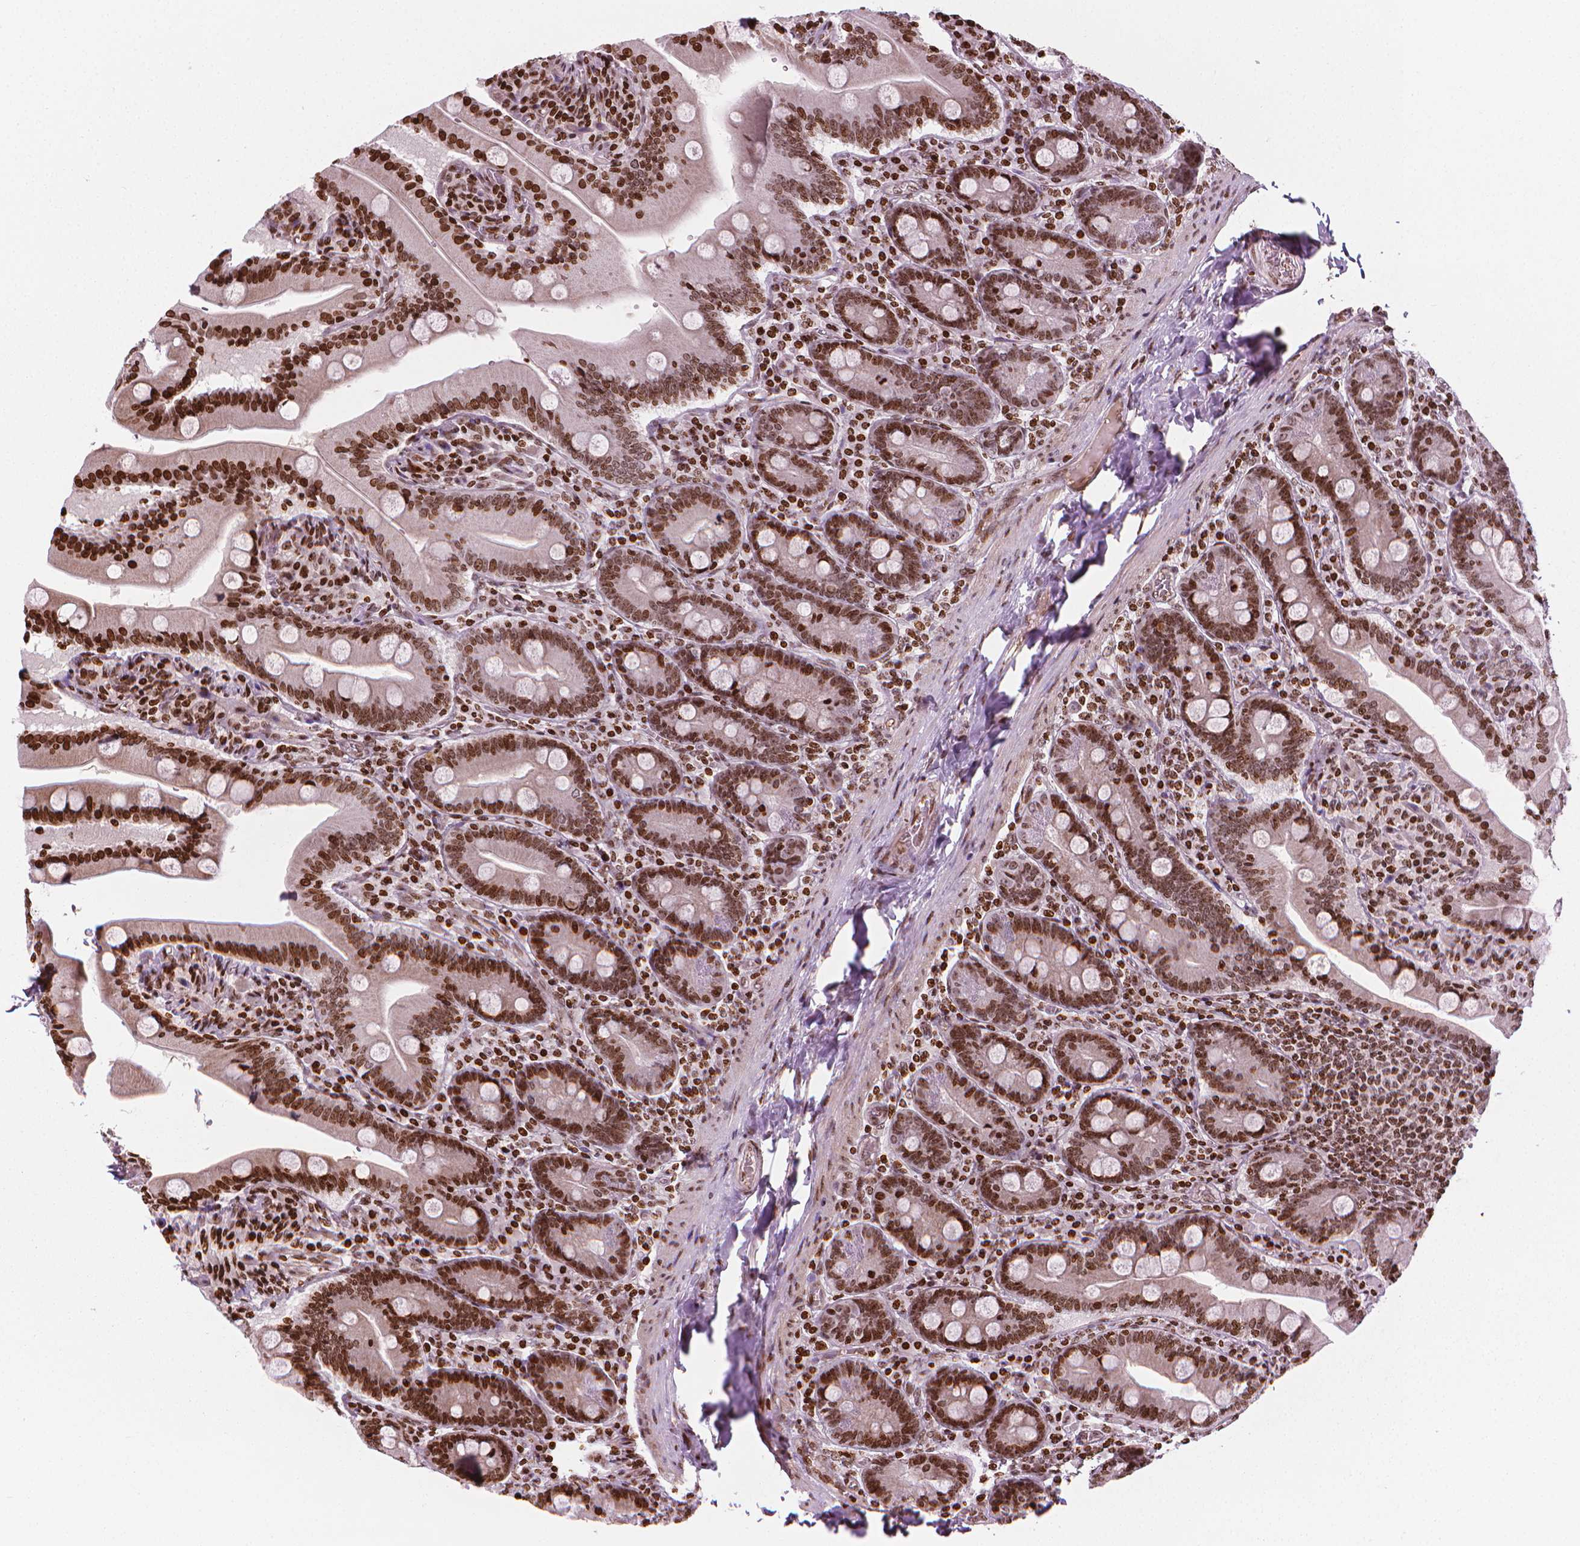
{"staining": {"intensity": "strong", "quantity": ">75%", "location": "nuclear"}, "tissue": "small intestine", "cell_type": "Glandular cells", "image_type": "normal", "snomed": [{"axis": "morphology", "description": "Normal tissue, NOS"}, {"axis": "topography", "description": "Small intestine"}], "caption": "This is an image of immunohistochemistry staining of normal small intestine, which shows strong positivity in the nuclear of glandular cells.", "gene": "PIP4K2A", "patient": {"sex": "male", "age": 37}}